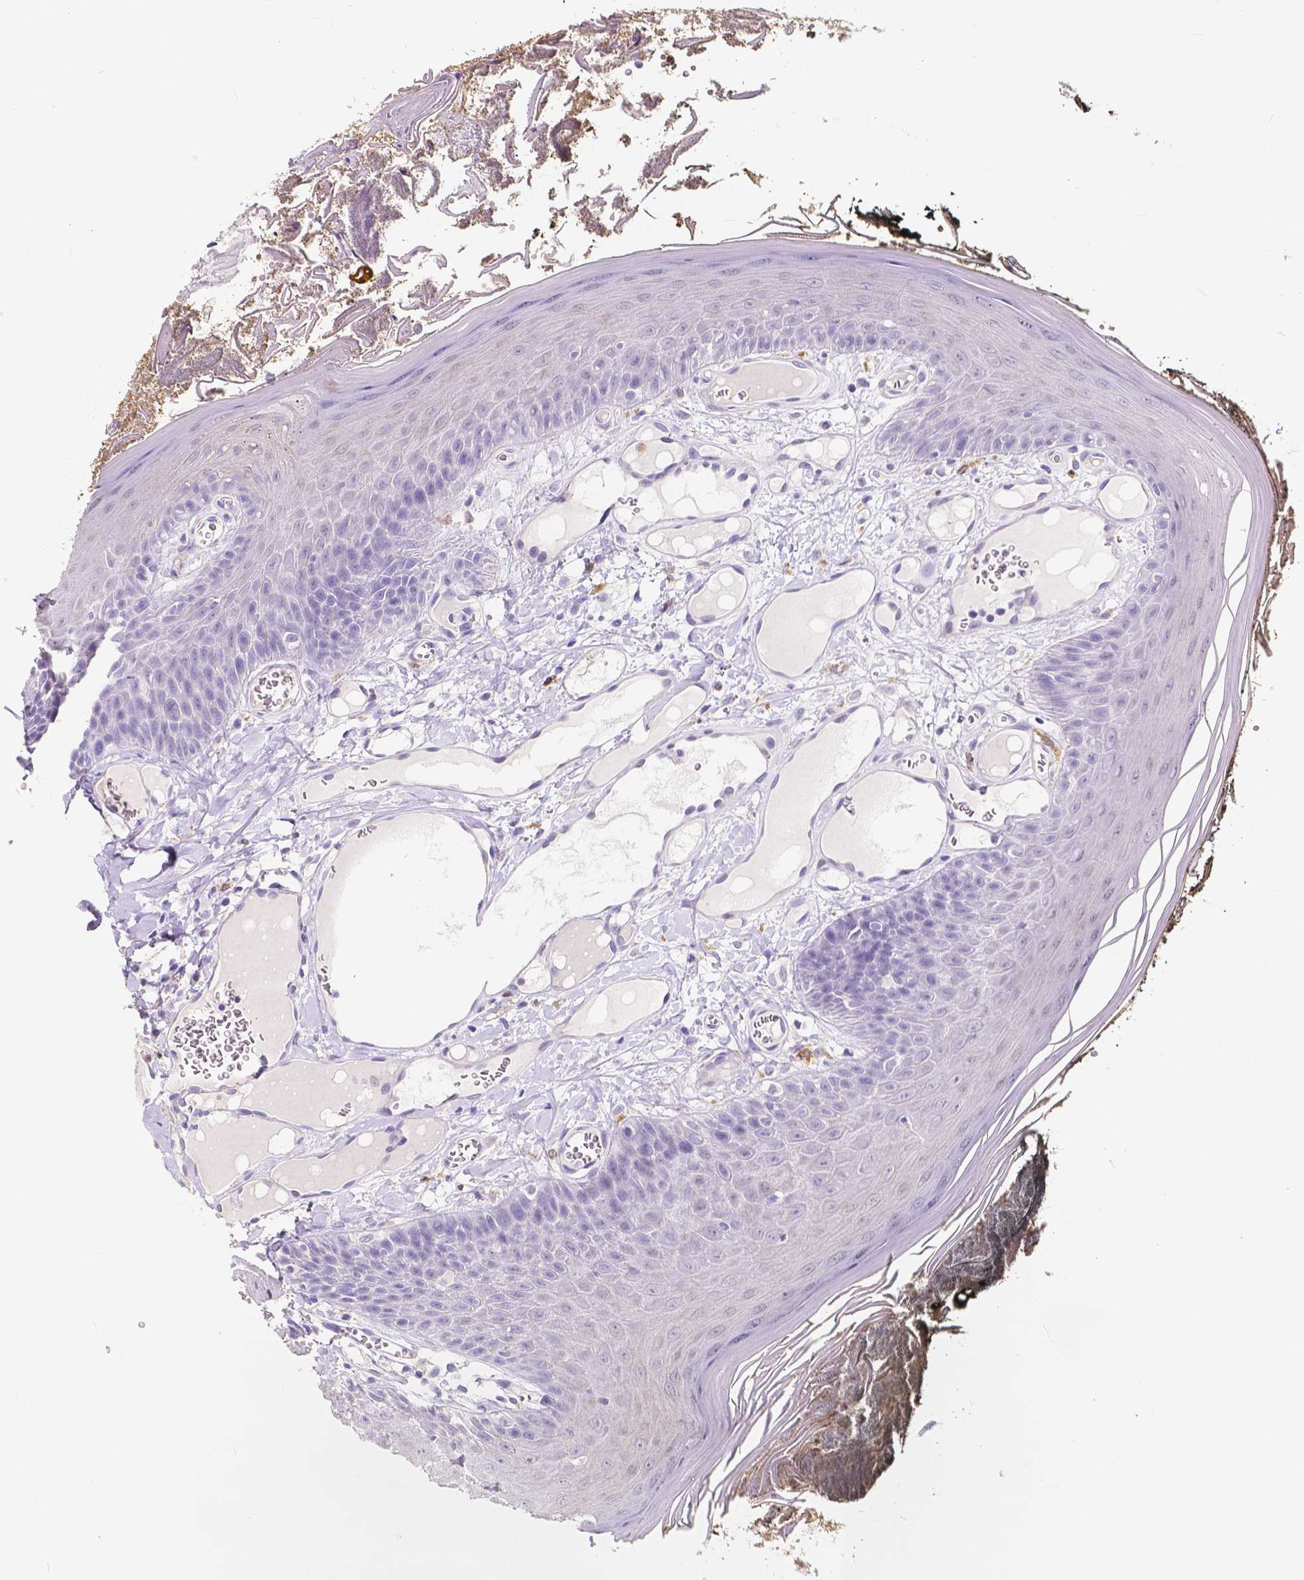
{"staining": {"intensity": "negative", "quantity": "none", "location": "none"}, "tissue": "oral mucosa", "cell_type": "Squamous epithelial cells", "image_type": "normal", "snomed": [{"axis": "morphology", "description": "Normal tissue, NOS"}, {"axis": "topography", "description": "Oral tissue"}], "caption": "Protein analysis of unremarkable oral mucosa displays no significant expression in squamous epithelial cells.", "gene": "ACP5", "patient": {"sex": "male", "age": 9}}